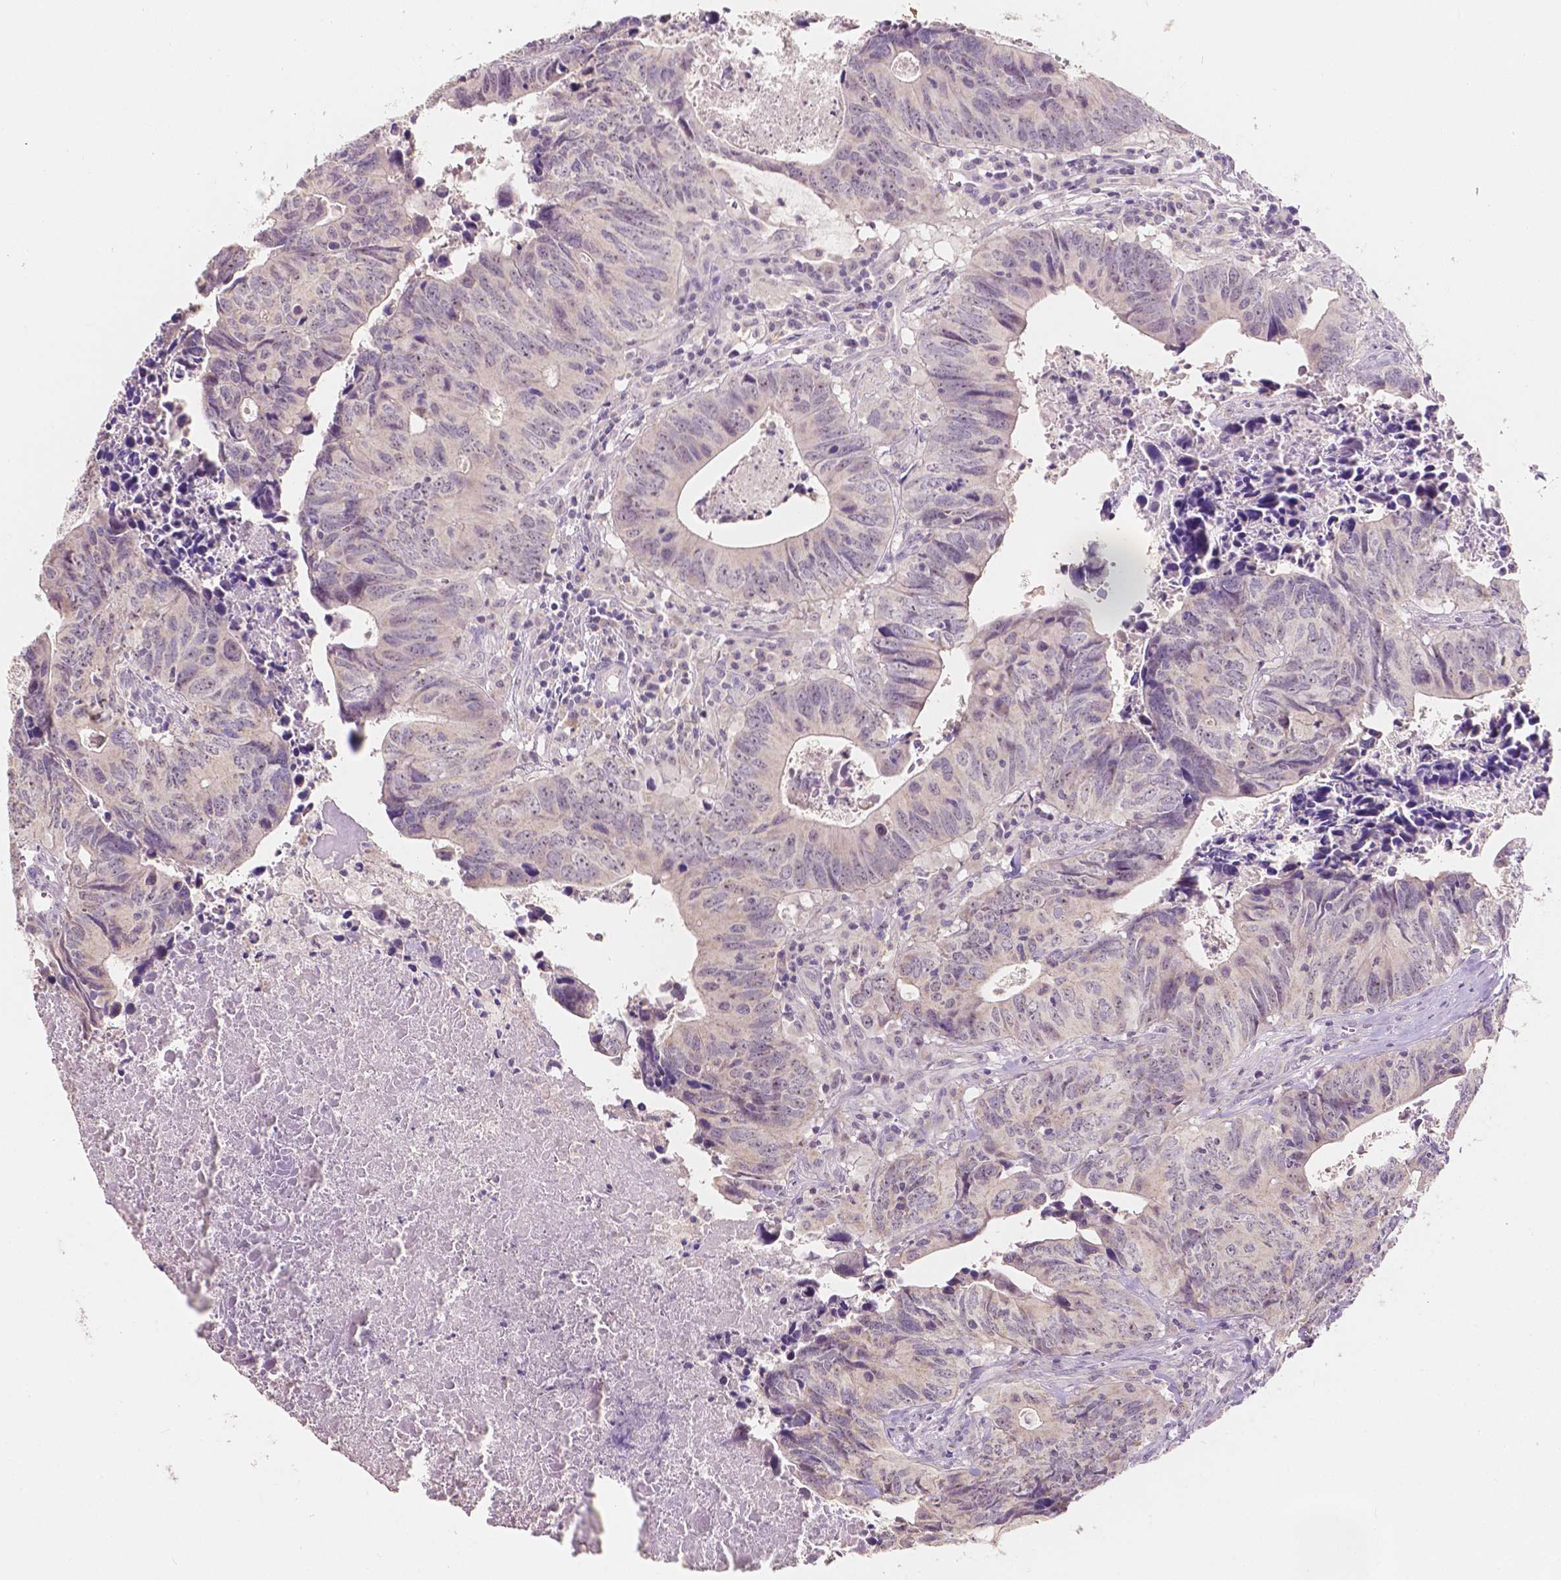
{"staining": {"intensity": "negative", "quantity": "none", "location": "none"}, "tissue": "colorectal cancer", "cell_type": "Tumor cells", "image_type": "cancer", "snomed": [{"axis": "morphology", "description": "Adenocarcinoma, NOS"}, {"axis": "topography", "description": "Colon"}], "caption": "DAB (3,3'-diaminobenzidine) immunohistochemical staining of human colorectal cancer (adenocarcinoma) reveals no significant expression in tumor cells.", "gene": "SIRT2", "patient": {"sex": "female", "age": 82}}